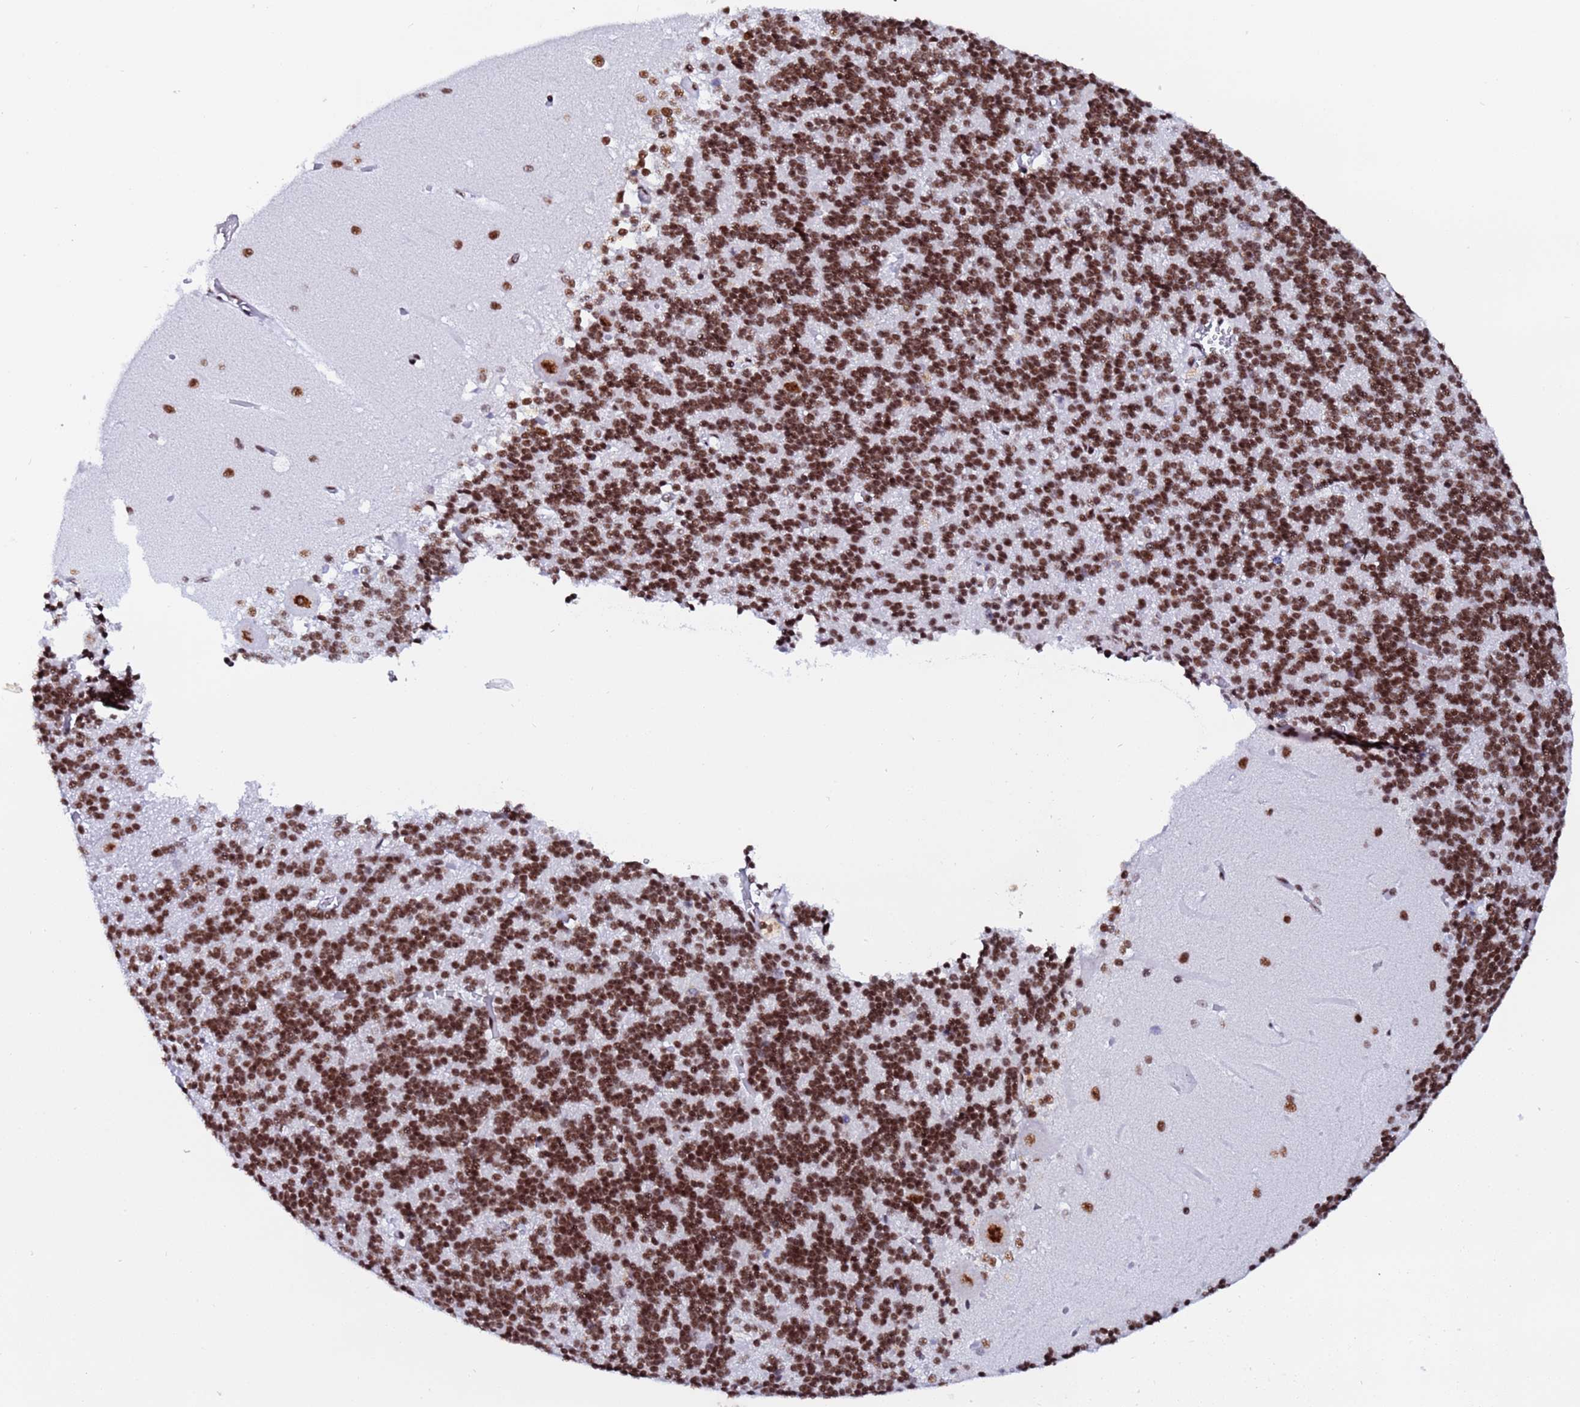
{"staining": {"intensity": "strong", "quantity": ">75%", "location": "nuclear"}, "tissue": "cerebellum", "cell_type": "Cells in granular layer", "image_type": "normal", "snomed": [{"axis": "morphology", "description": "Normal tissue, NOS"}, {"axis": "topography", "description": "Cerebellum"}], "caption": "Immunohistochemical staining of normal human cerebellum demonstrates >75% levels of strong nuclear protein staining in about >75% of cells in granular layer. (DAB IHC, brown staining for protein, blue staining for nuclei).", "gene": "SNRPA1", "patient": {"sex": "male", "age": 37}}